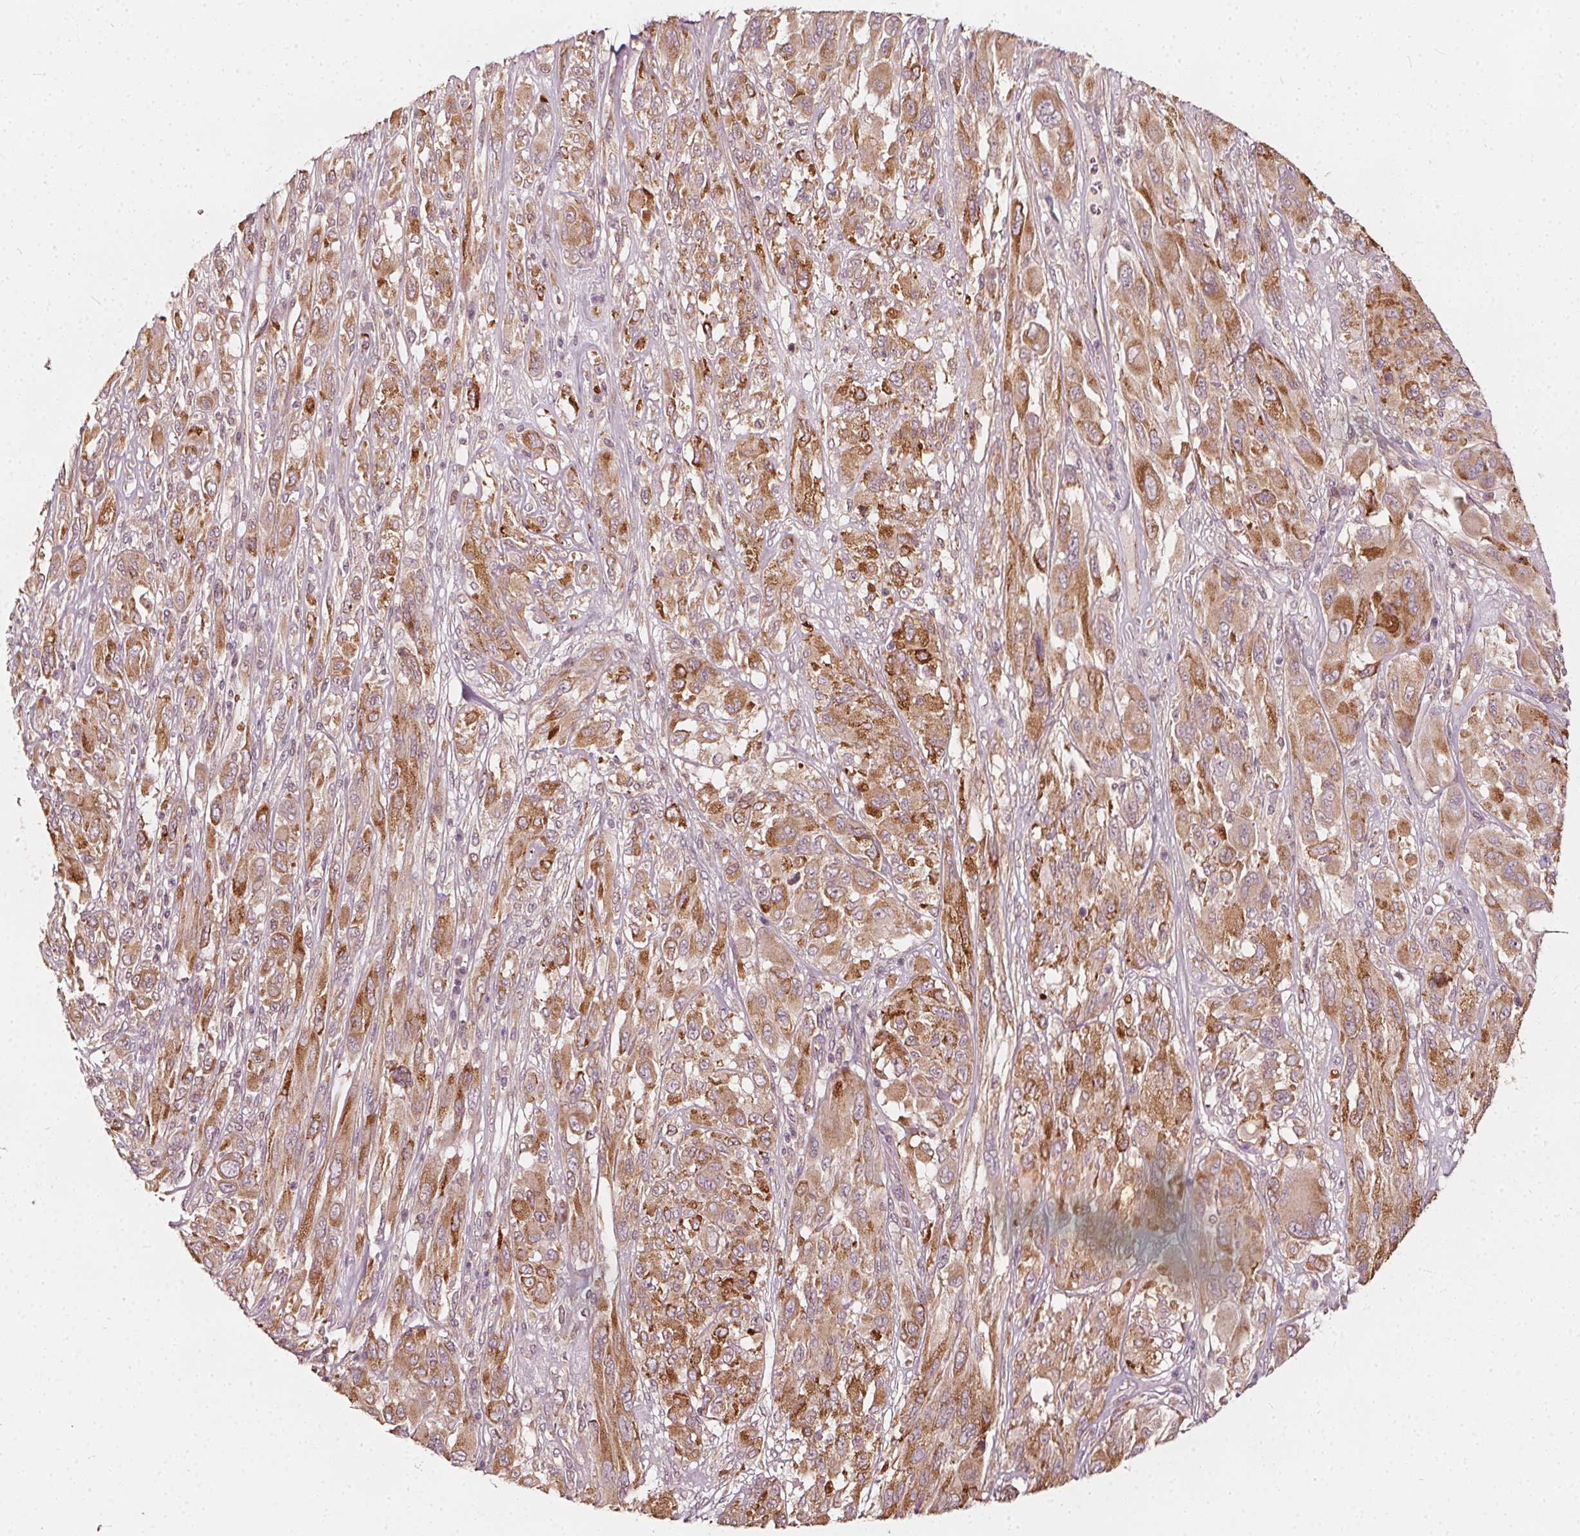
{"staining": {"intensity": "moderate", "quantity": ">75%", "location": "cytoplasmic/membranous"}, "tissue": "melanoma", "cell_type": "Tumor cells", "image_type": "cancer", "snomed": [{"axis": "morphology", "description": "Malignant melanoma, NOS"}, {"axis": "topography", "description": "Skin"}], "caption": "A medium amount of moderate cytoplasmic/membranous expression is present in approximately >75% of tumor cells in melanoma tissue.", "gene": "NPC1L1", "patient": {"sex": "female", "age": 91}}